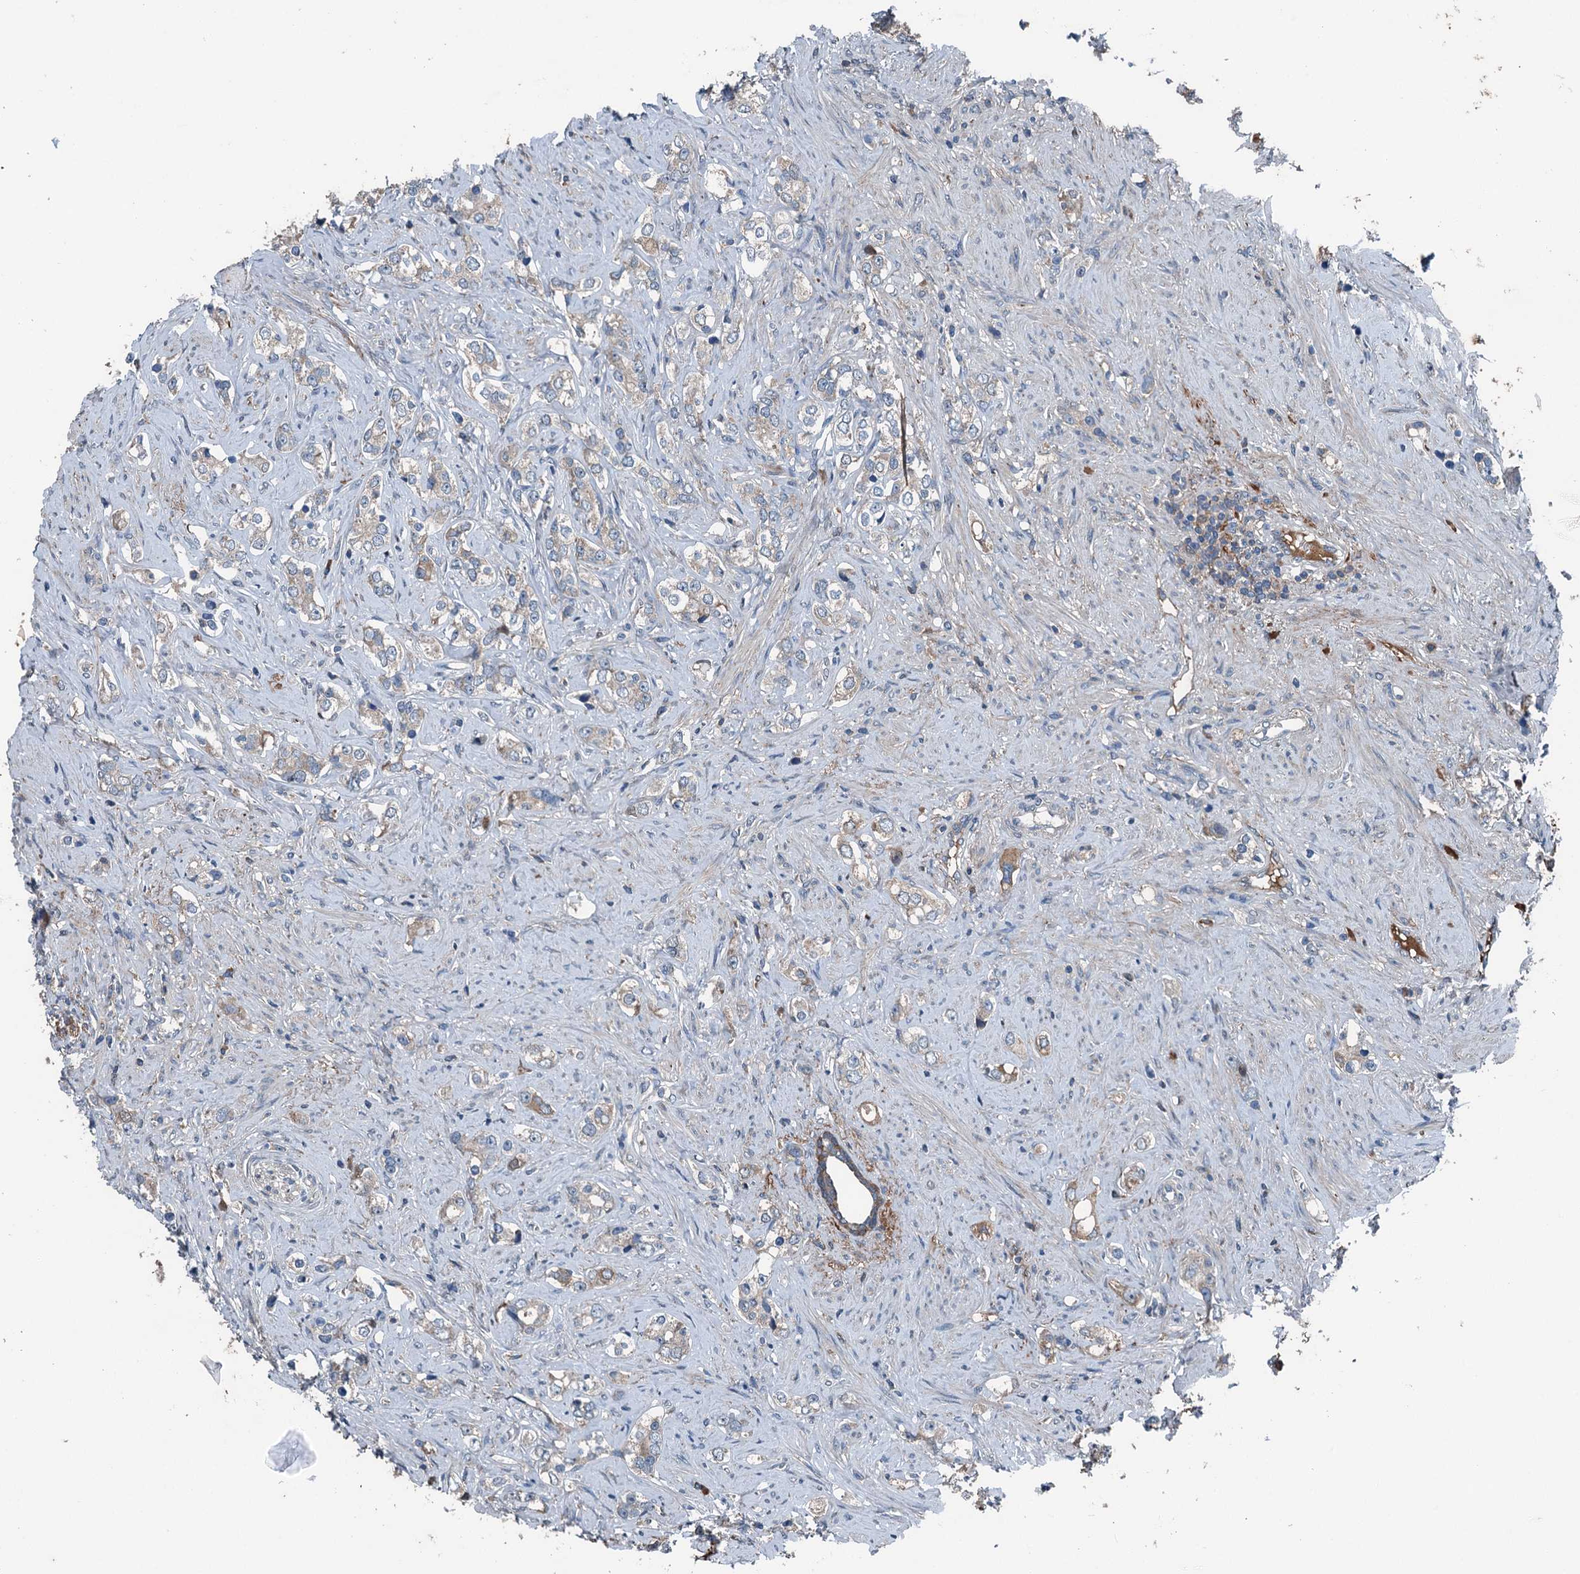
{"staining": {"intensity": "weak", "quantity": "25%-75%", "location": "cytoplasmic/membranous"}, "tissue": "prostate cancer", "cell_type": "Tumor cells", "image_type": "cancer", "snomed": [{"axis": "morphology", "description": "Adenocarcinoma, High grade"}, {"axis": "topography", "description": "Prostate"}], "caption": "DAB immunohistochemical staining of human prostate cancer demonstrates weak cytoplasmic/membranous protein staining in about 25%-75% of tumor cells.", "gene": "PDSS1", "patient": {"sex": "male", "age": 63}}